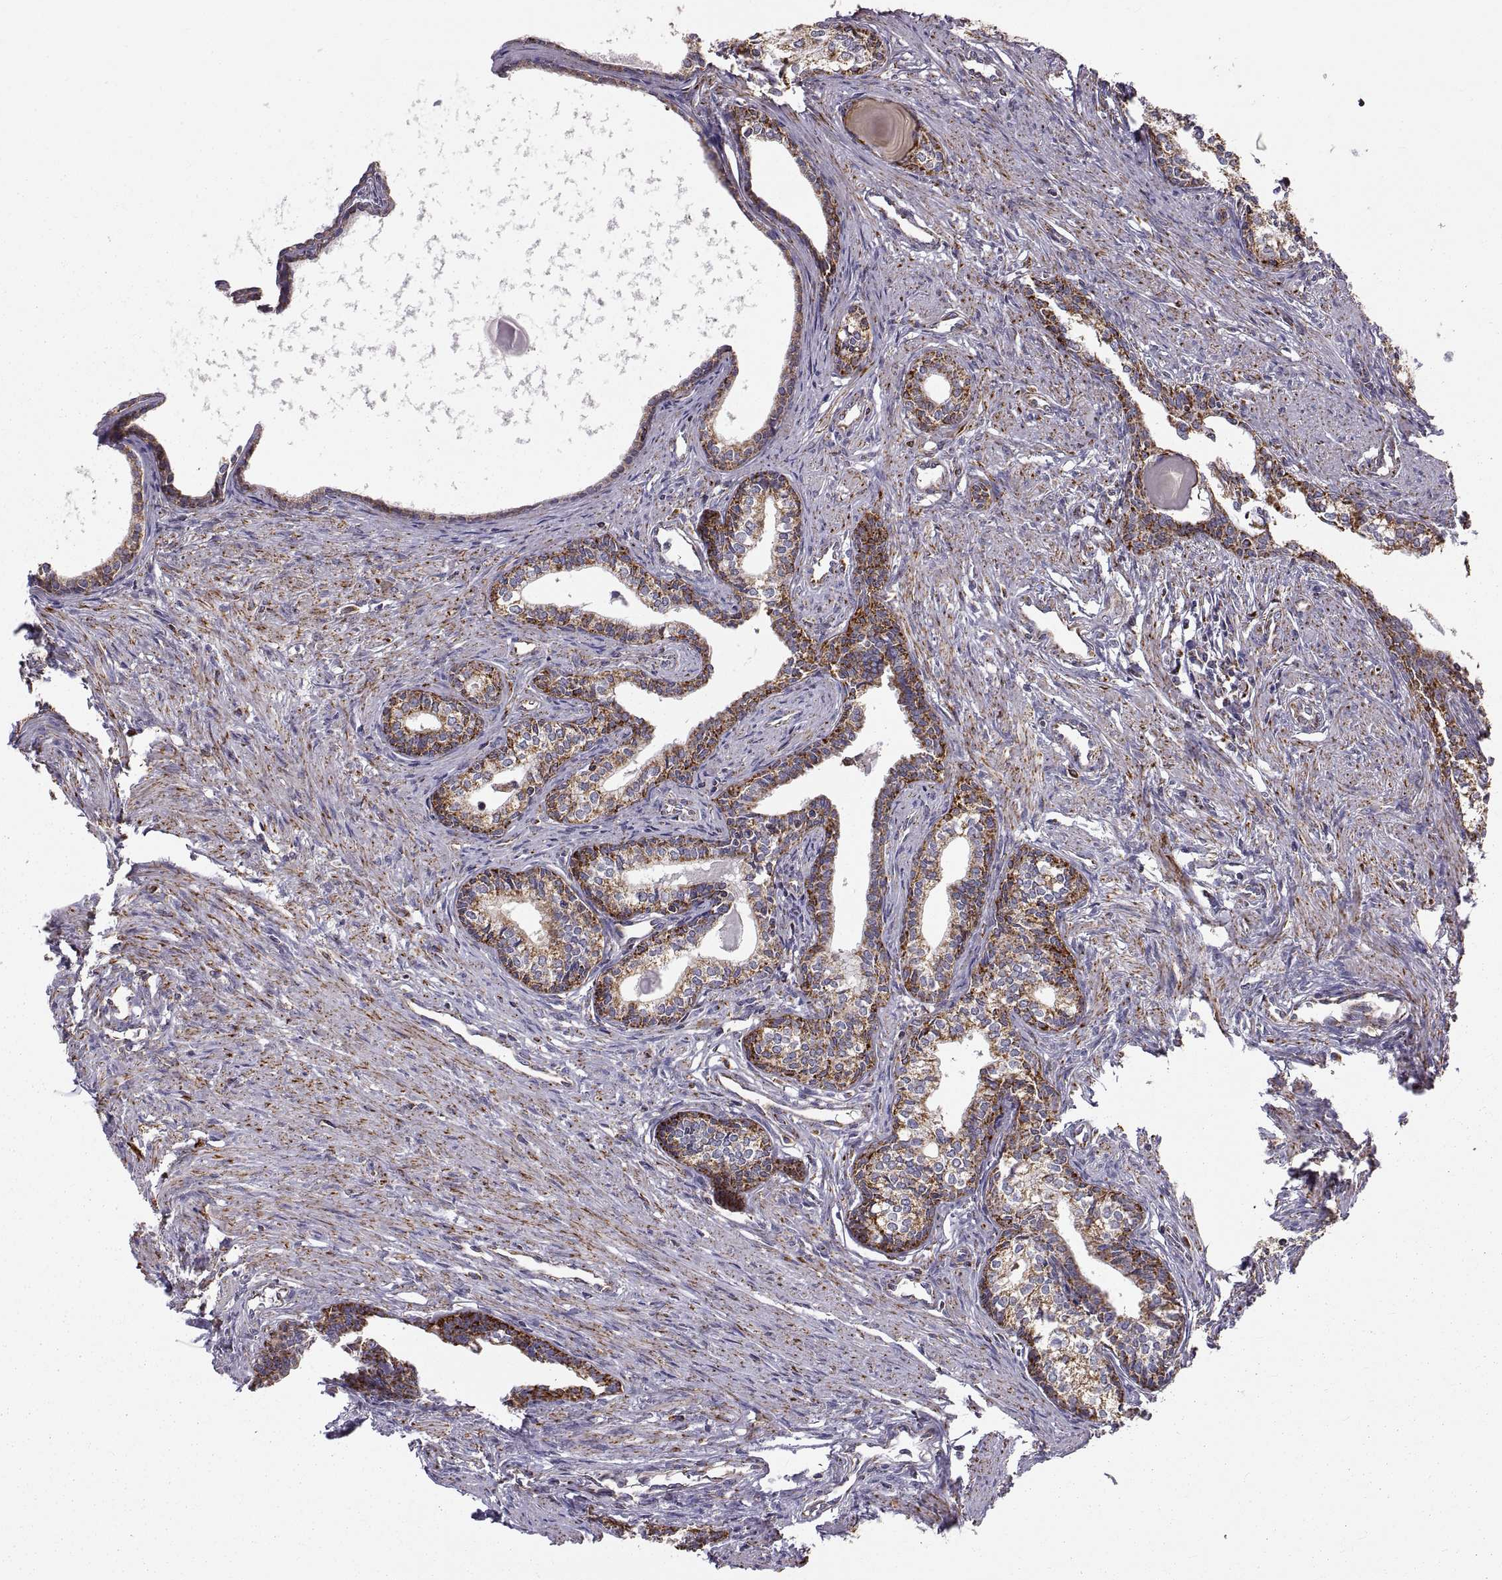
{"staining": {"intensity": "strong", "quantity": ">75%", "location": "cytoplasmic/membranous"}, "tissue": "prostate", "cell_type": "Glandular cells", "image_type": "normal", "snomed": [{"axis": "morphology", "description": "Normal tissue, NOS"}, {"axis": "topography", "description": "Prostate"}], "caption": "The micrograph shows immunohistochemical staining of benign prostate. There is strong cytoplasmic/membranous positivity is identified in approximately >75% of glandular cells. (DAB (3,3'-diaminobenzidine) IHC, brown staining for protein, blue staining for nuclei).", "gene": "ARSD", "patient": {"sex": "male", "age": 60}}